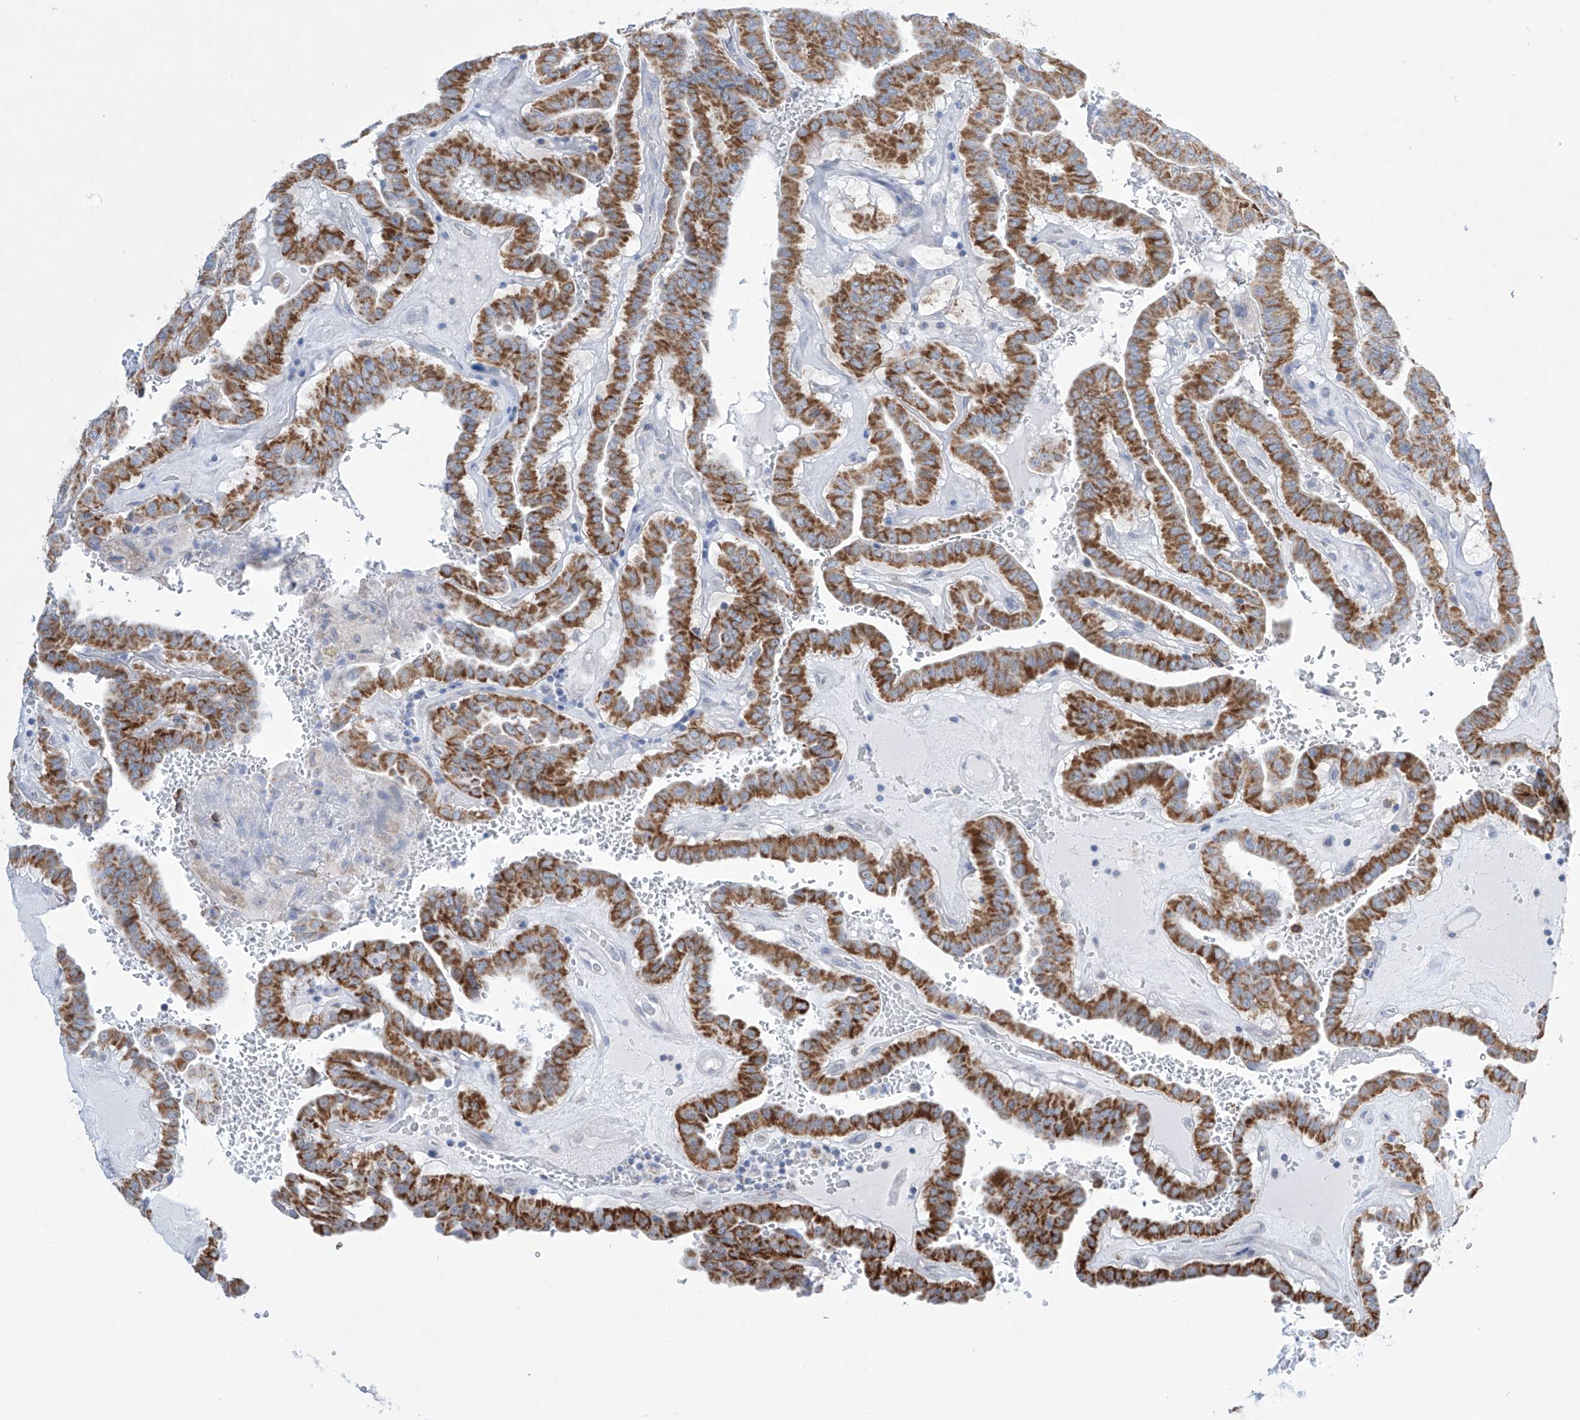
{"staining": {"intensity": "strong", "quantity": ">75%", "location": "cytoplasmic/membranous"}, "tissue": "thyroid cancer", "cell_type": "Tumor cells", "image_type": "cancer", "snomed": [{"axis": "morphology", "description": "Papillary adenocarcinoma, NOS"}, {"axis": "topography", "description": "Thyroid gland"}], "caption": "Immunohistochemistry (IHC) image of human papillary adenocarcinoma (thyroid) stained for a protein (brown), which displays high levels of strong cytoplasmic/membranous expression in about >75% of tumor cells.", "gene": "ALDH6A1", "patient": {"sex": "male", "age": 77}}